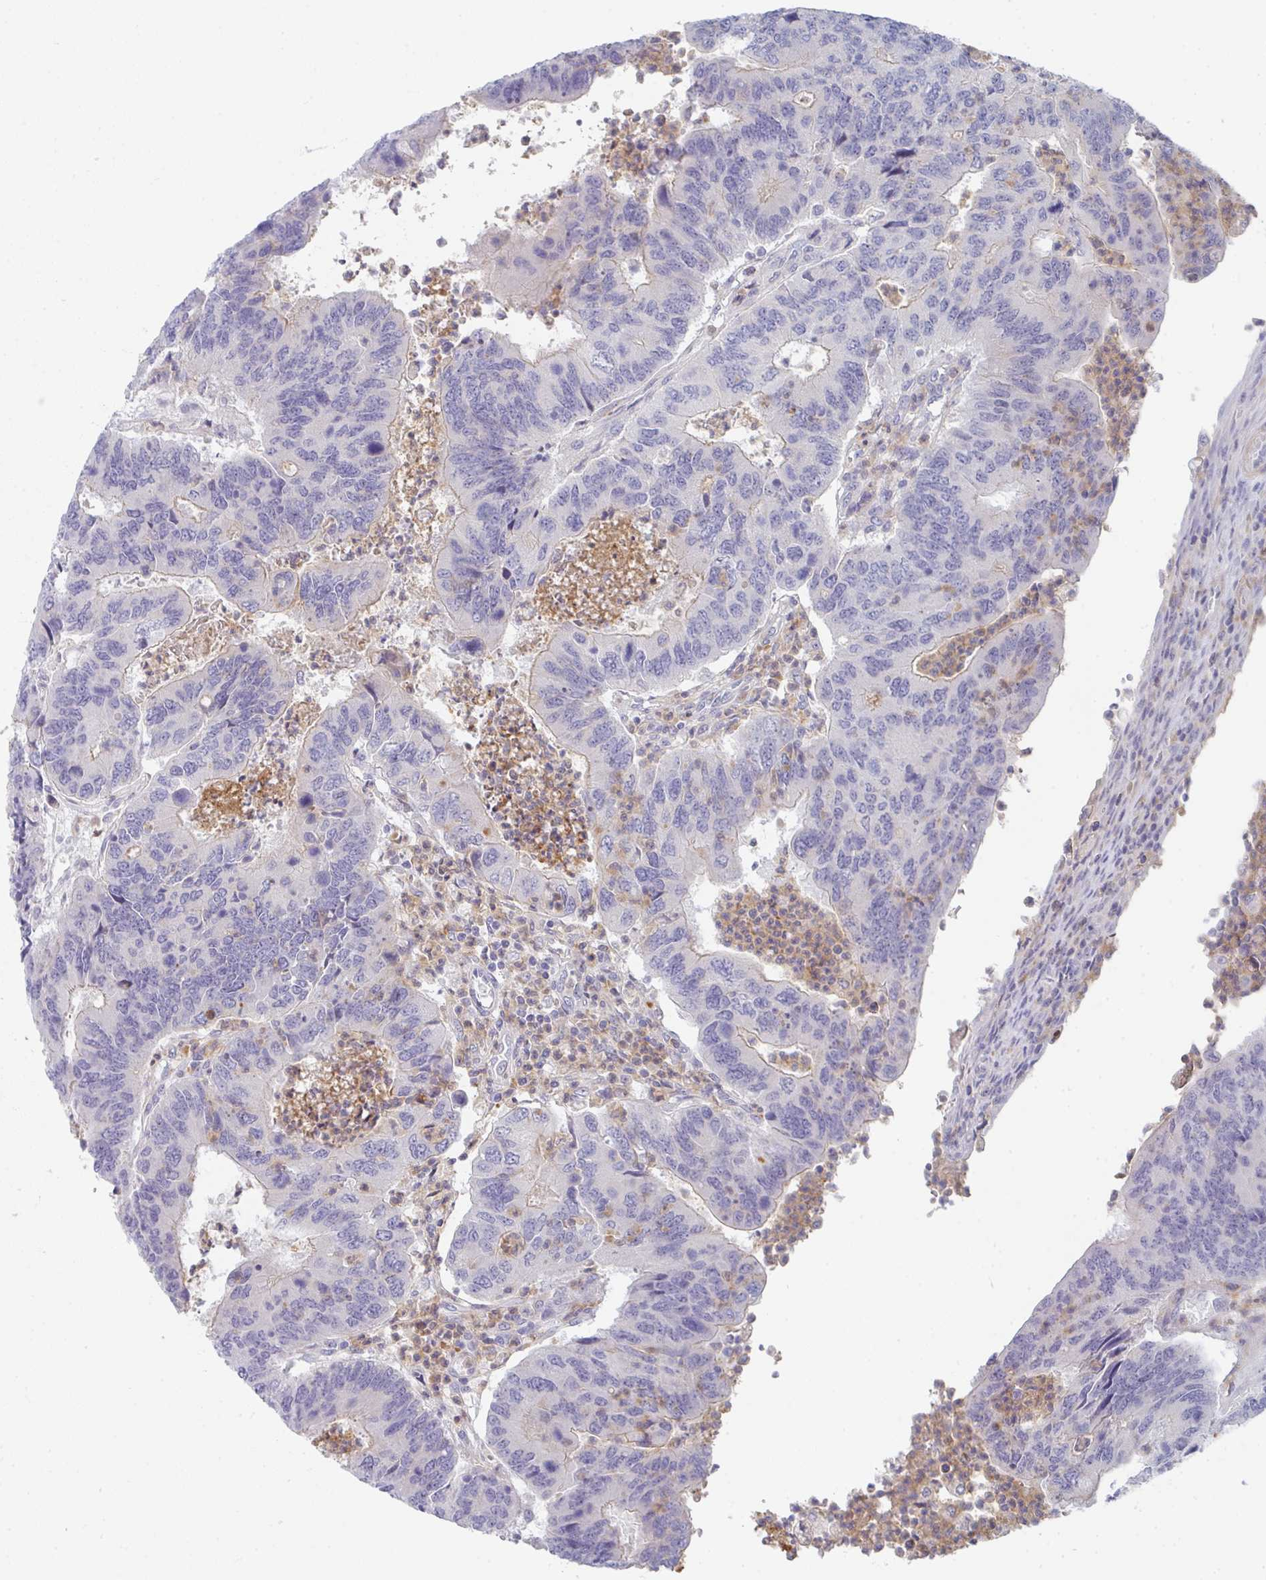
{"staining": {"intensity": "negative", "quantity": "none", "location": "none"}, "tissue": "colorectal cancer", "cell_type": "Tumor cells", "image_type": "cancer", "snomed": [{"axis": "morphology", "description": "Adenocarcinoma, NOS"}, {"axis": "topography", "description": "Colon"}], "caption": "High power microscopy photomicrograph of an IHC photomicrograph of adenocarcinoma (colorectal), revealing no significant positivity in tumor cells.", "gene": "KLHL33", "patient": {"sex": "female", "age": 67}}